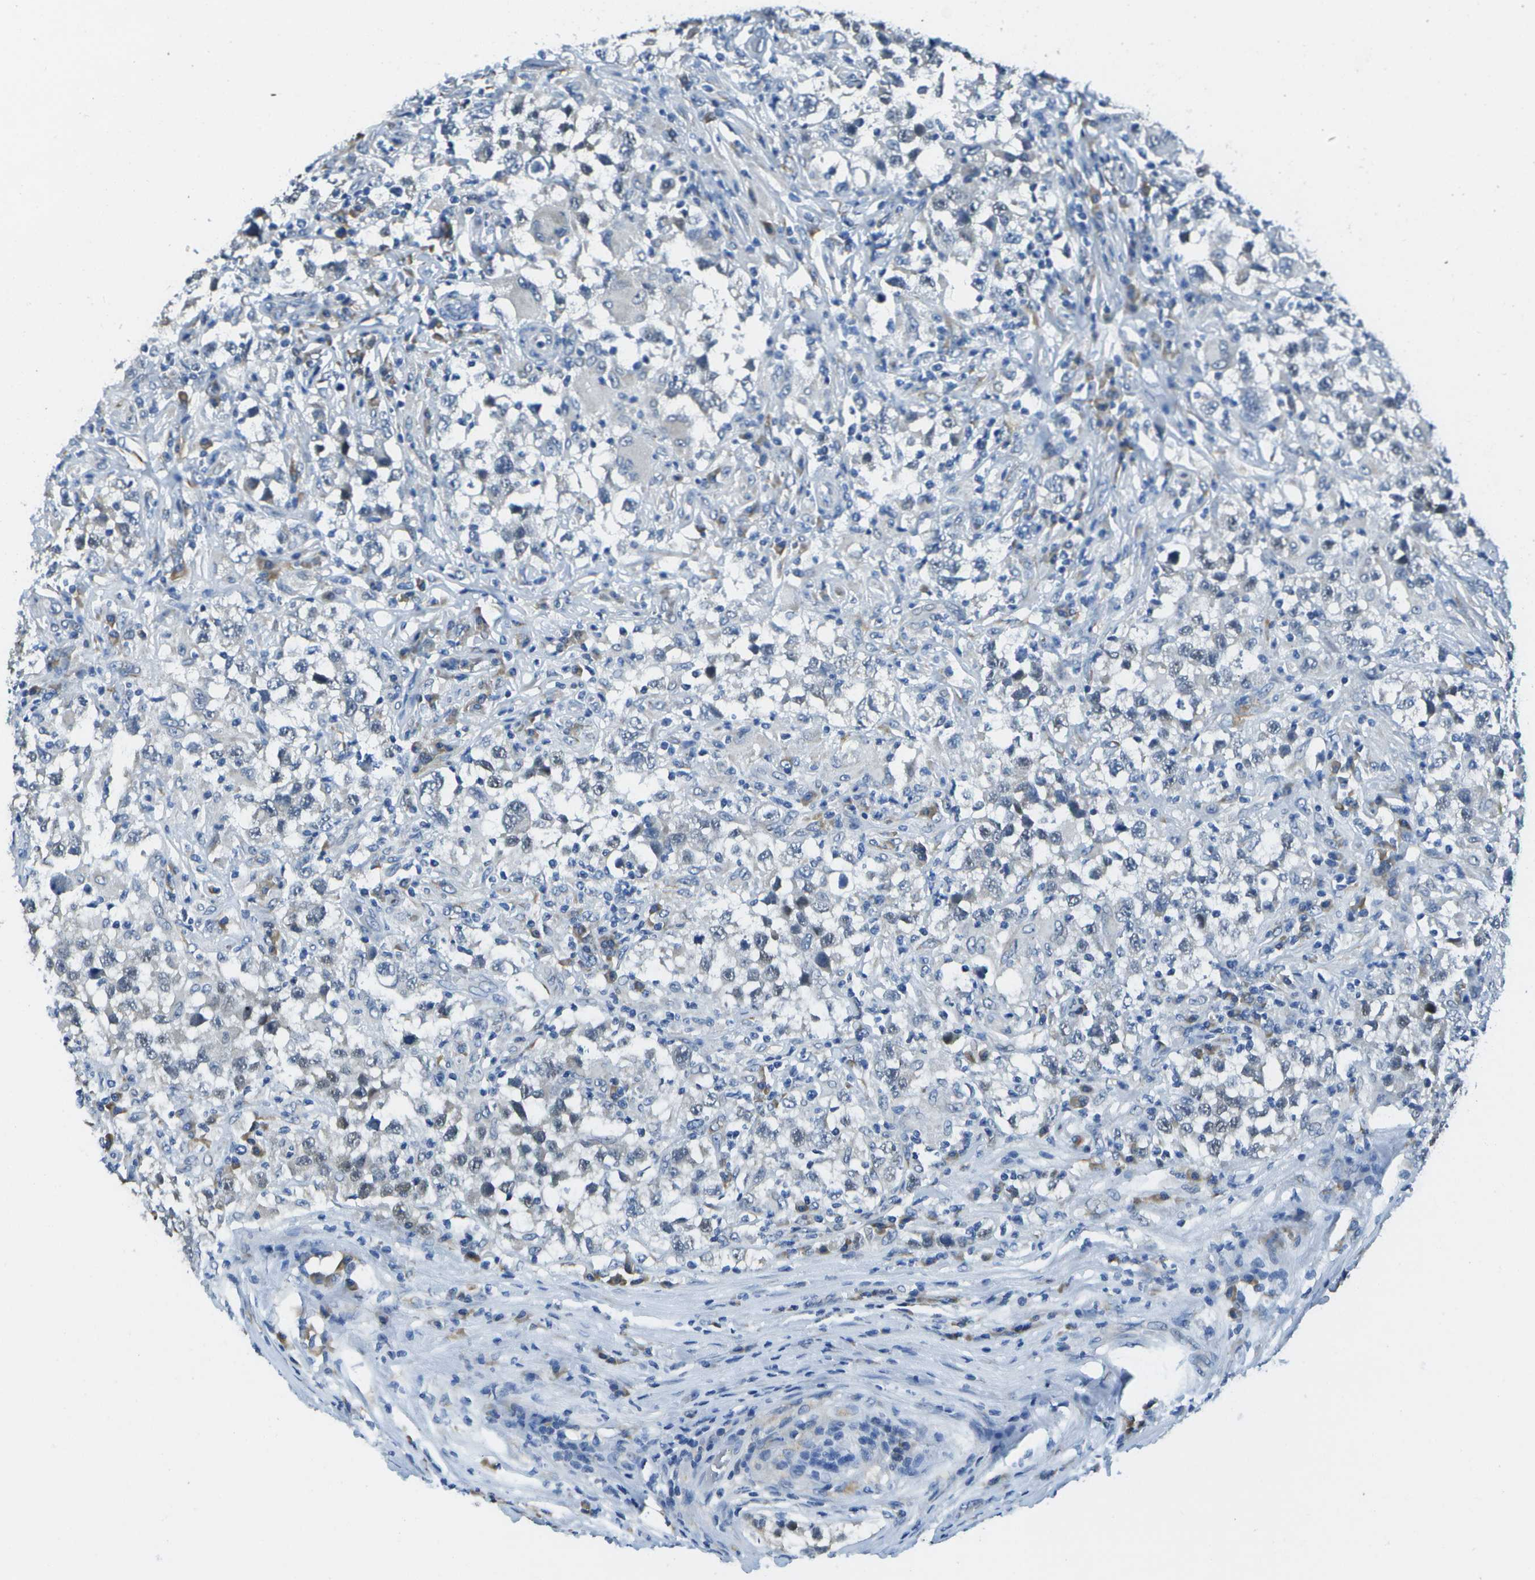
{"staining": {"intensity": "negative", "quantity": "none", "location": "none"}, "tissue": "testis cancer", "cell_type": "Tumor cells", "image_type": "cancer", "snomed": [{"axis": "morphology", "description": "Carcinoma, Embryonal, NOS"}, {"axis": "topography", "description": "Testis"}], "caption": "IHC of human embryonal carcinoma (testis) reveals no staining in tumor cells.", "gene": "DSE", "patient": {"sex": "male", "age": 21}}